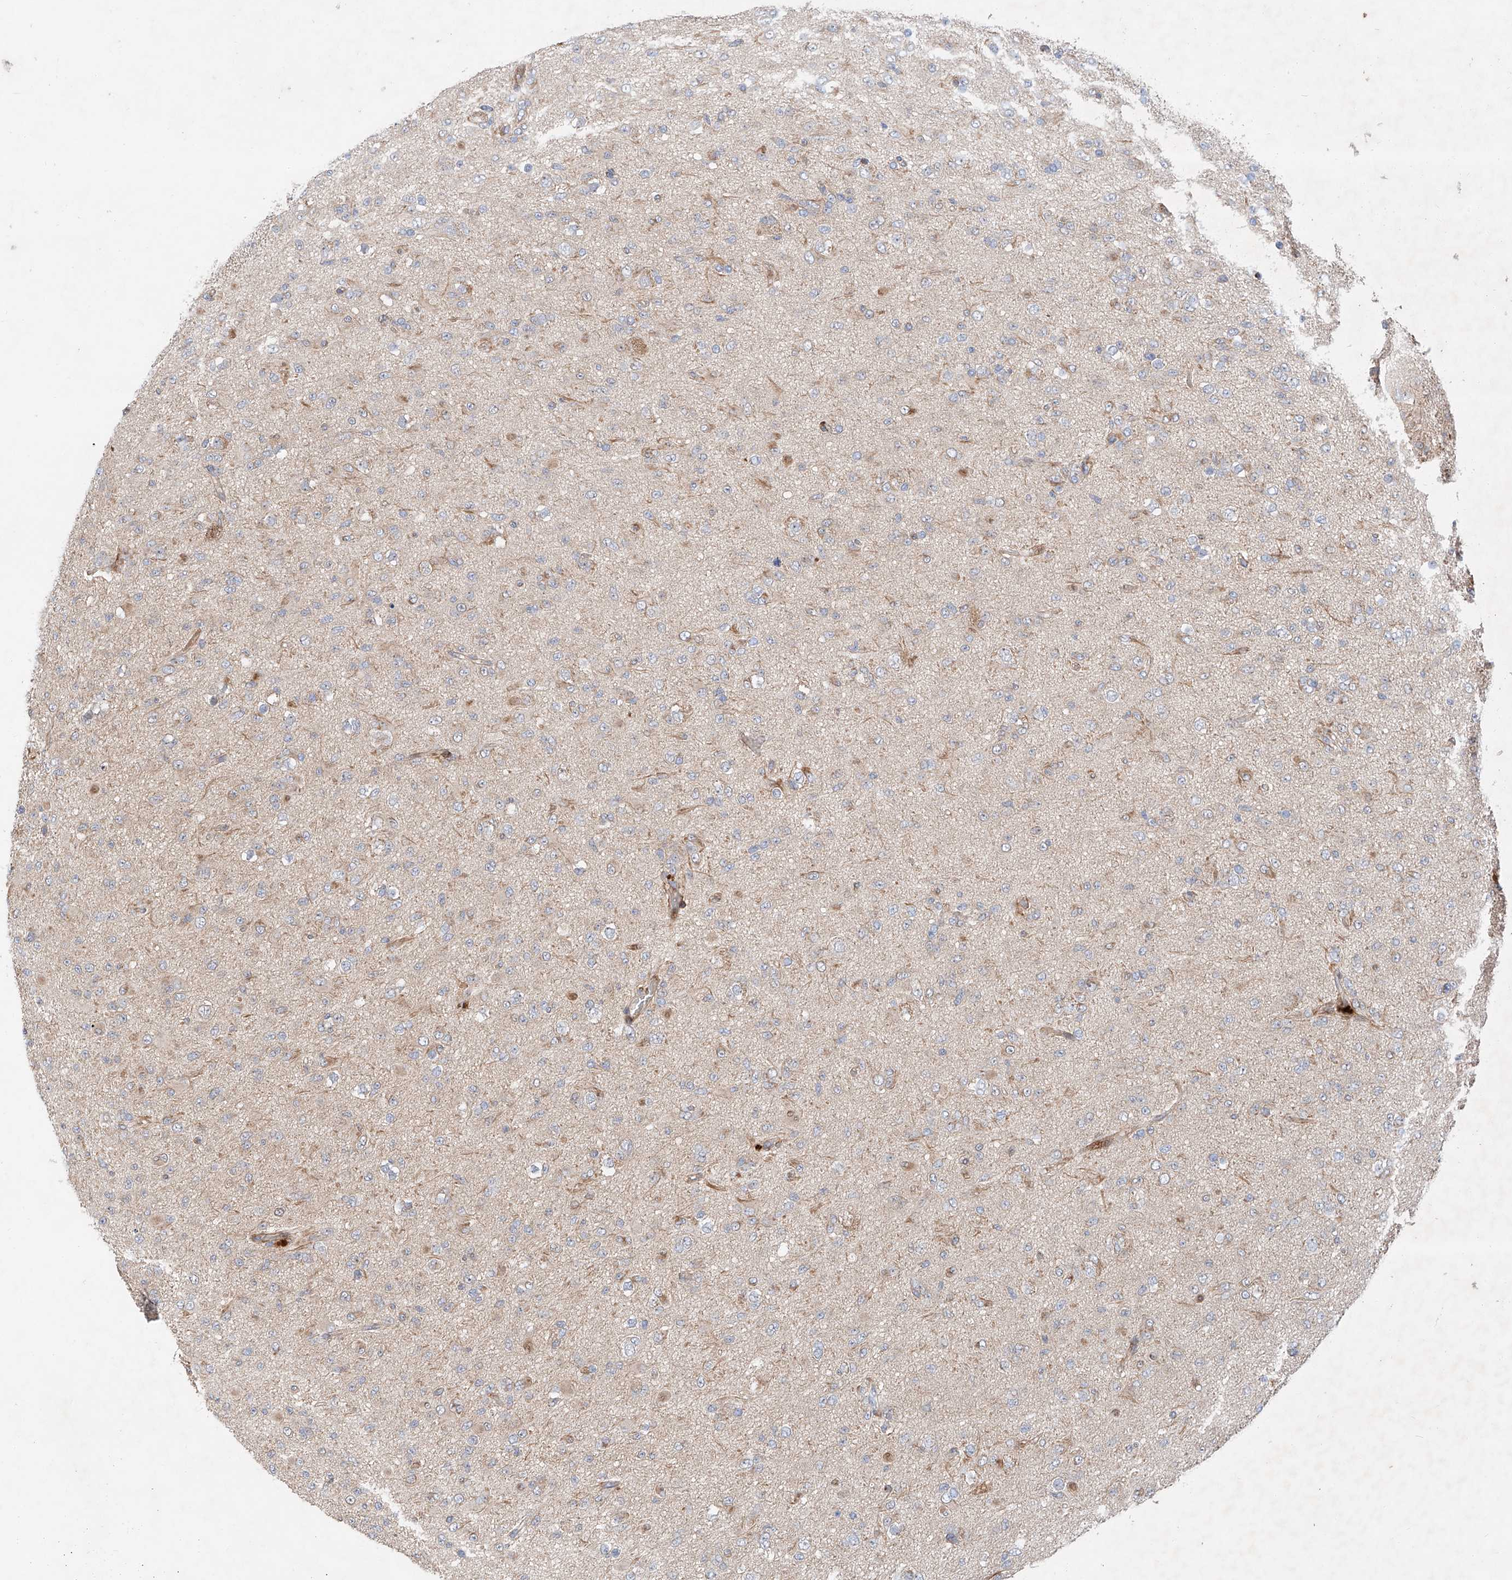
{"staining": {"intensity": "negative", "quantity": "none", "location": "none"}, "tissue": "glioma", "cell_type": "Tumor cells", "image_type": "cancer", "snomed": [{"axis": "morphology", "description": "Glioma, malignant, Low grade"}, {"axis": "topography", "description": "Brain"}], "caption": "Human glioma stained for a protein using IHC shows no staining in tumor cells.", "gene": "USF3", "patient": {"sex": "male", "age": 65}}